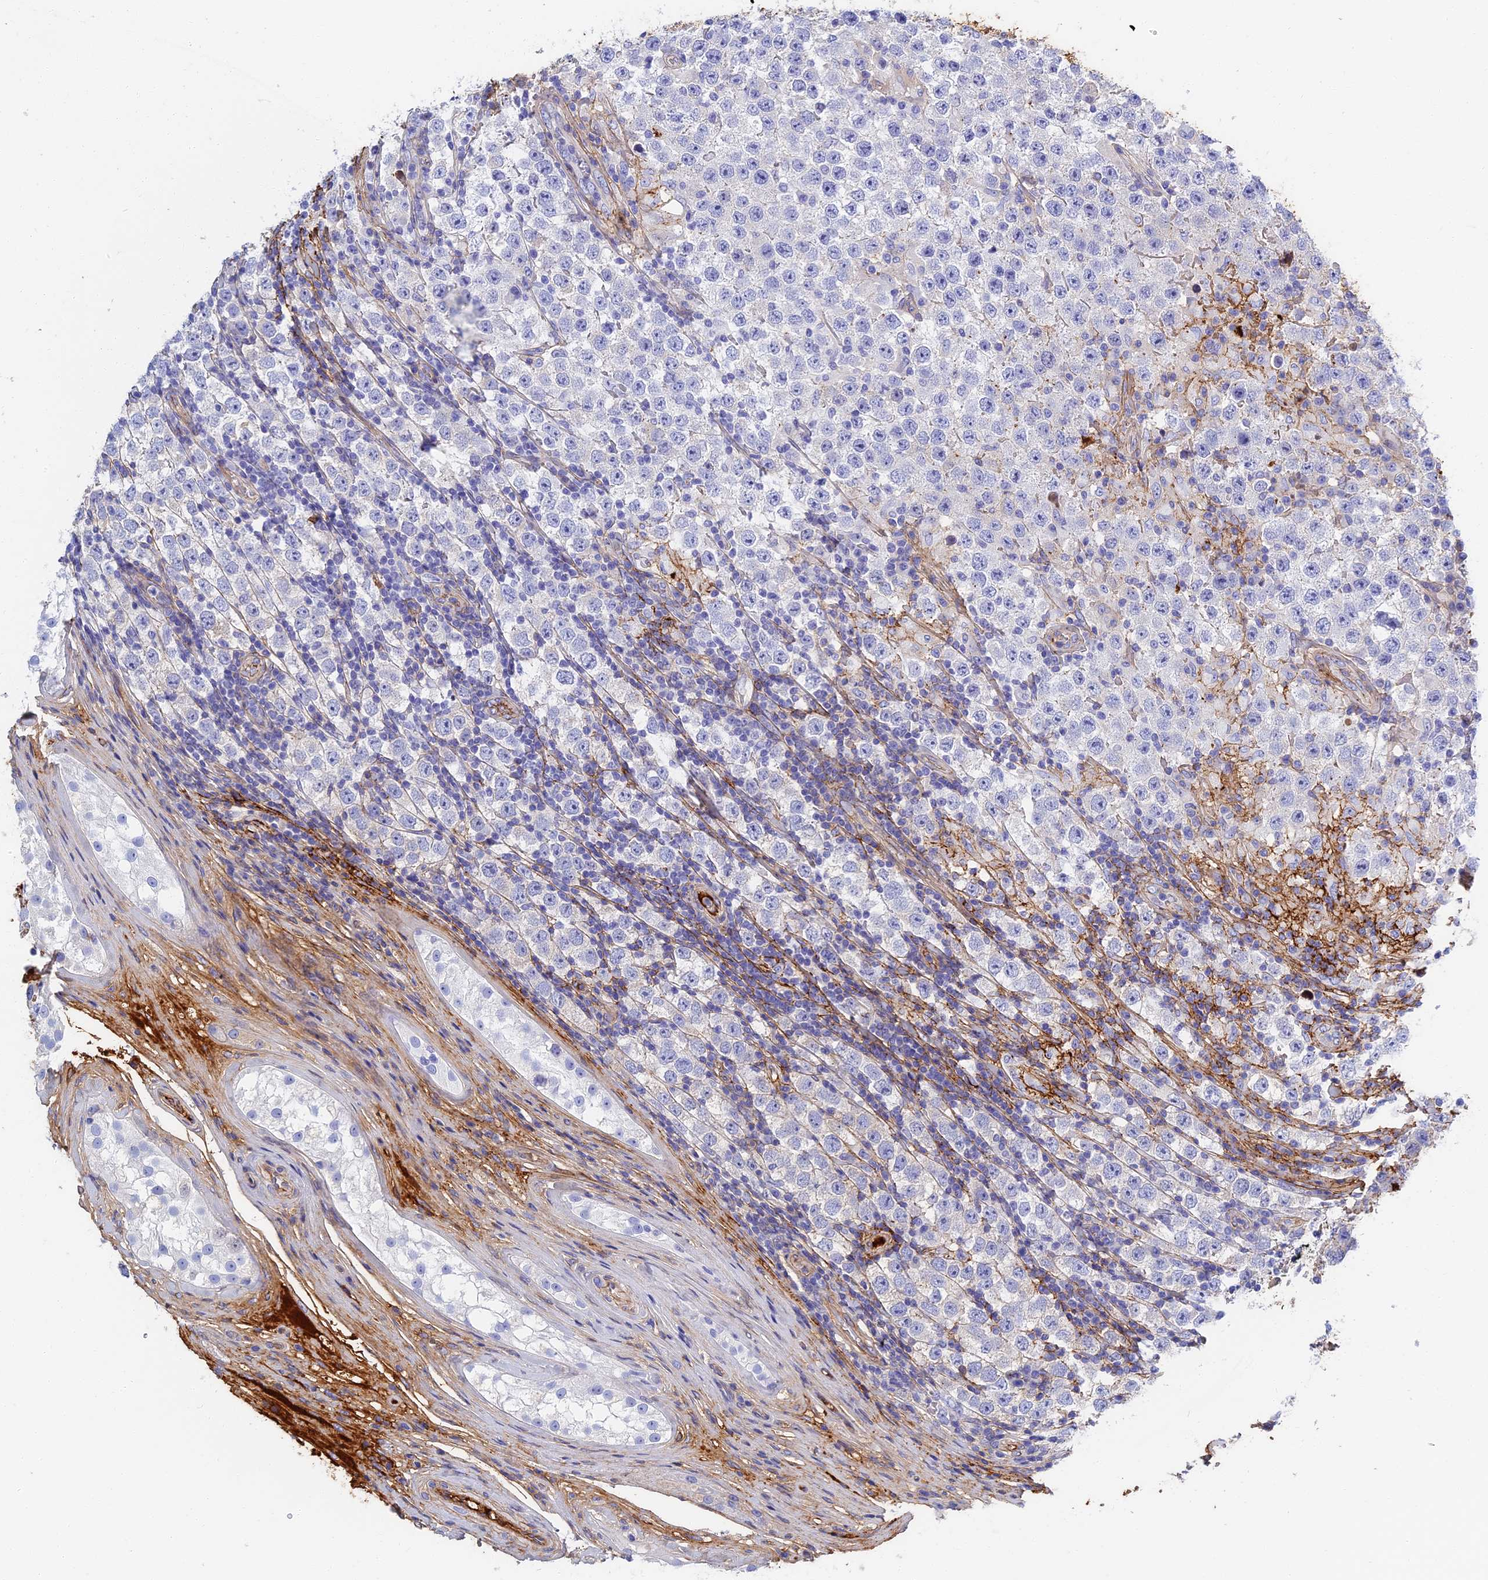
{"staining": {"intensity": "negative", "quantity": "none", "location": "none"}, "tissue": "testis cancer", "cell_type": "Tumor cells", "image_type": "cancer", "snomed": [{"axis": "morphology", "description": "Normal tissue, NOS"}, {"axis": "morphology", "description": "Urothelial carcinoma, High grade"}, {"axis": "morphology", "description": "Seminoma, NOS"}, {"axis": "morphology", "description": "Carcinoma, Embryonal, NOS"}, {"axis": "topography", "description": "Urinary bladder"}, {"axis": "topography", "description": "Testis"}], "caption": "Tumor cells are negative for brown protein staining in embryonal carcinoma (testis).", "gene": "ITIH1", "patient": {"sex": "male", "age": 41}}